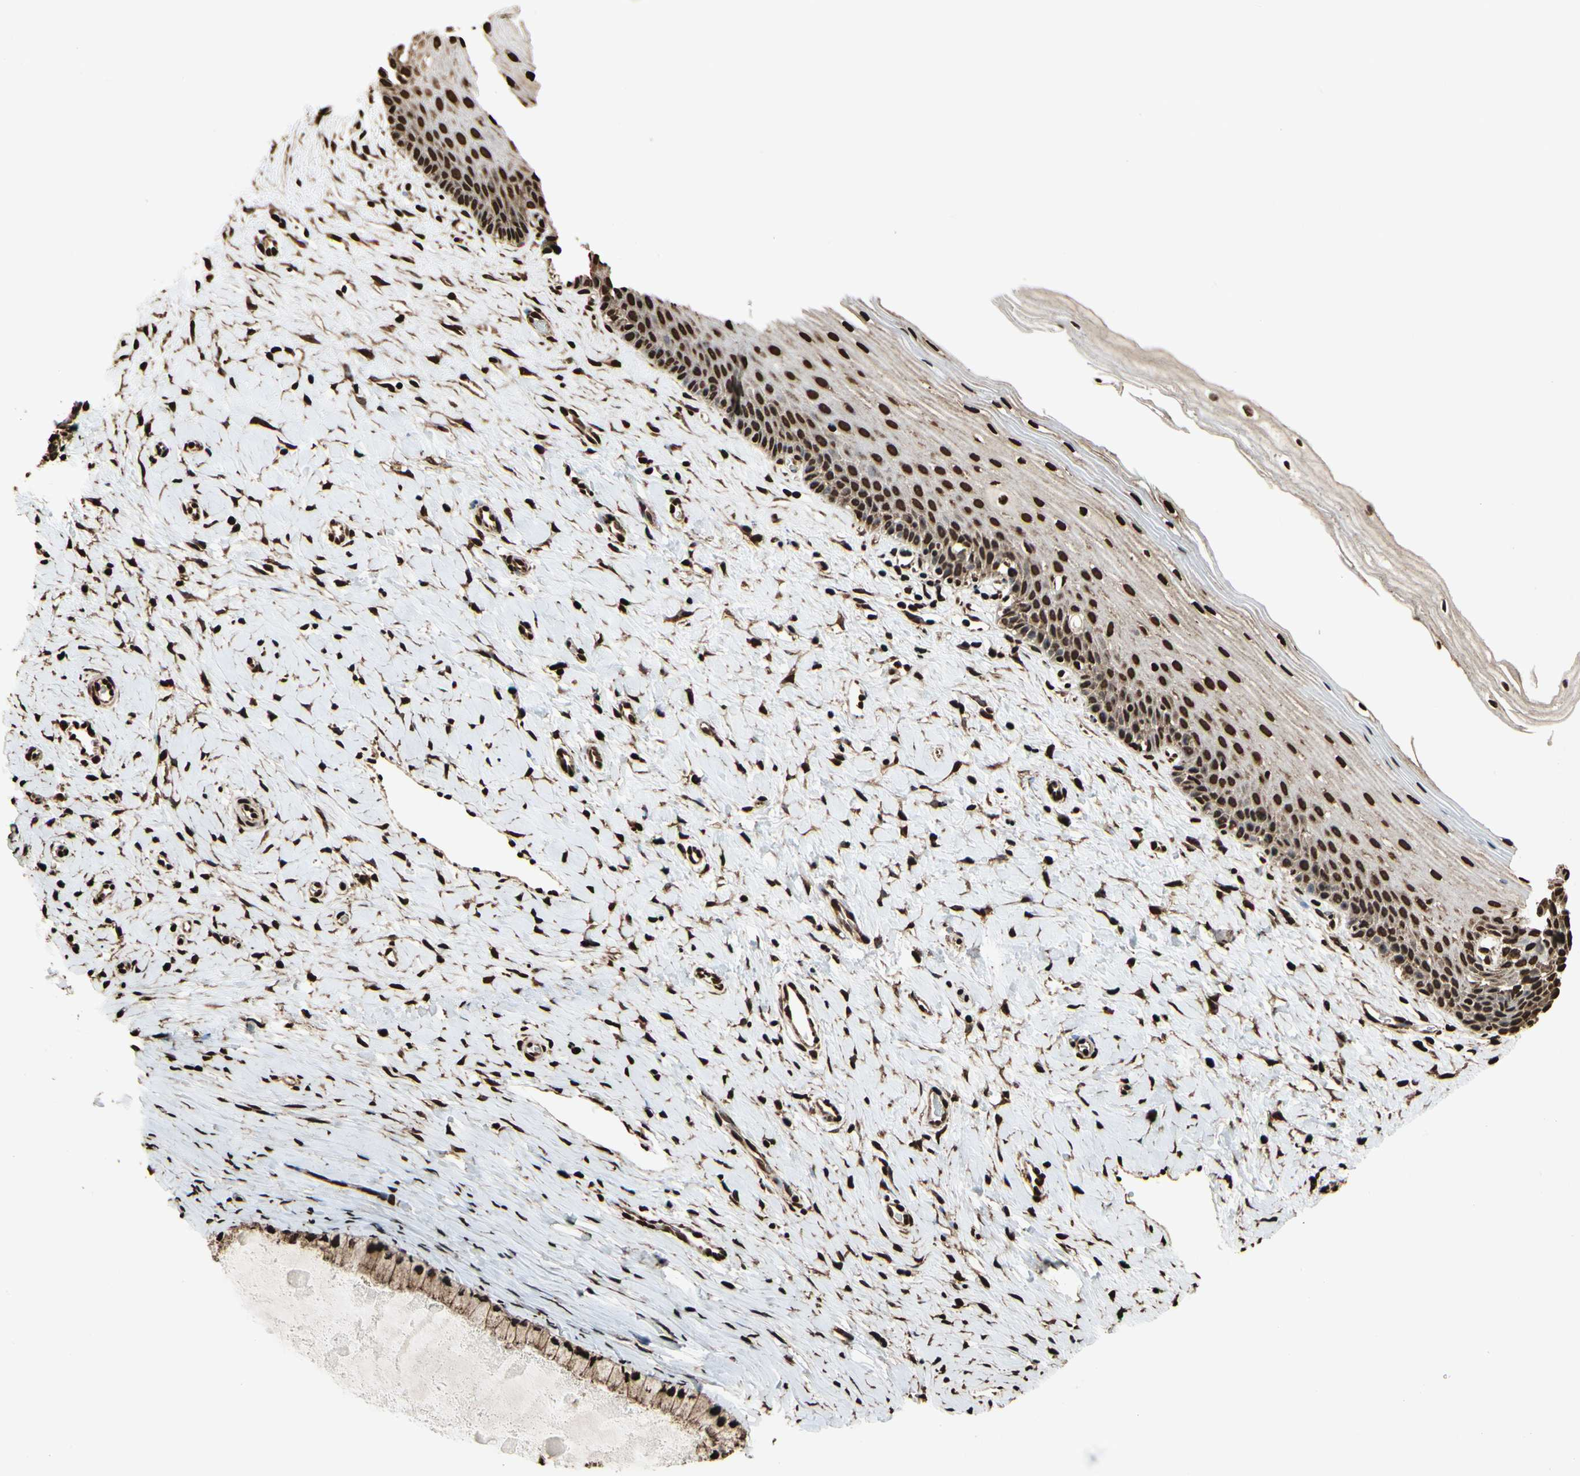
{"staining": {"intensity": "strong", "quantity": ">75%", "location": "cytoplasmic/membranous,nuclear"}, "tissue": "cervix", "cell_type": "Glandular cells", "image_type": "normal", "snomed": [{"axis": "morphology", "description": "Normal tissue, NOS"}, {"axis": "topography", "description": "Cervix"}], "caption": "Human cervix stained for a protein (brown) displays strong cytoplasmic/membranous,nuclear positive staining in about >75% of glandular cells.", "gene": "HNRNPK", "patient": {"sex": "female", "age": 39}}